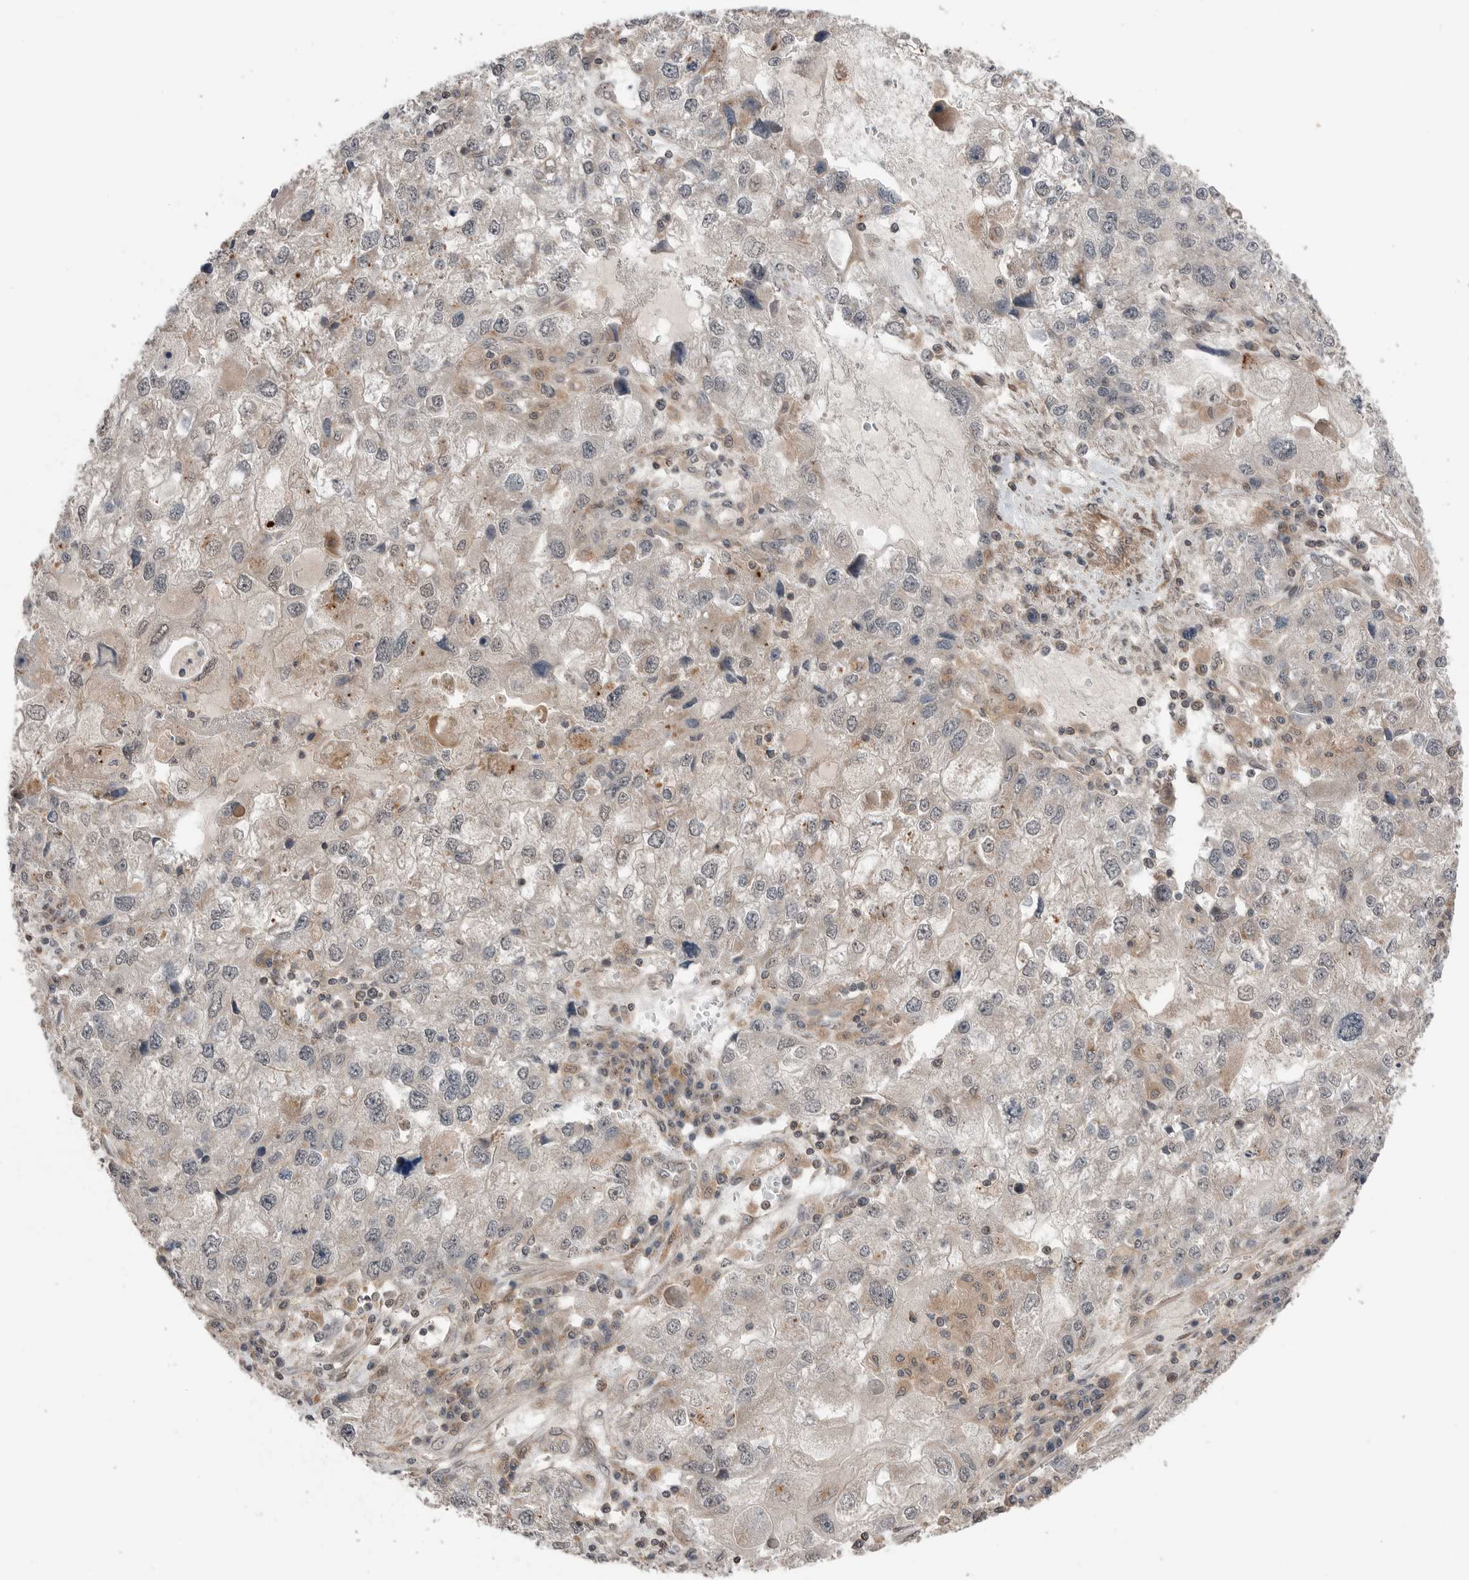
{"staining": {"intensity": "weak", "quantity": "<25%", "location": "cytoplasmic/membranous"}, "tissue": "endometrial cancer", "cell_type": "Tumor cells", "image_type": "cancer", "snomed": [{"axis": "morphology", "description": "Adenocarcinoma, NOS"}, {"axis": "topography", "description": "Endometrium"}], "caption": "This is a photomicrograph of immunohistochemistry (IHC) staining of adenocarcinoma (endometrial), which shows no positivity in tumor cells. (Brightfield microscopy of DAB IHC at high magnification).", "gene": "PEAK1", "patient": {"sex": "female", "age": 49}}